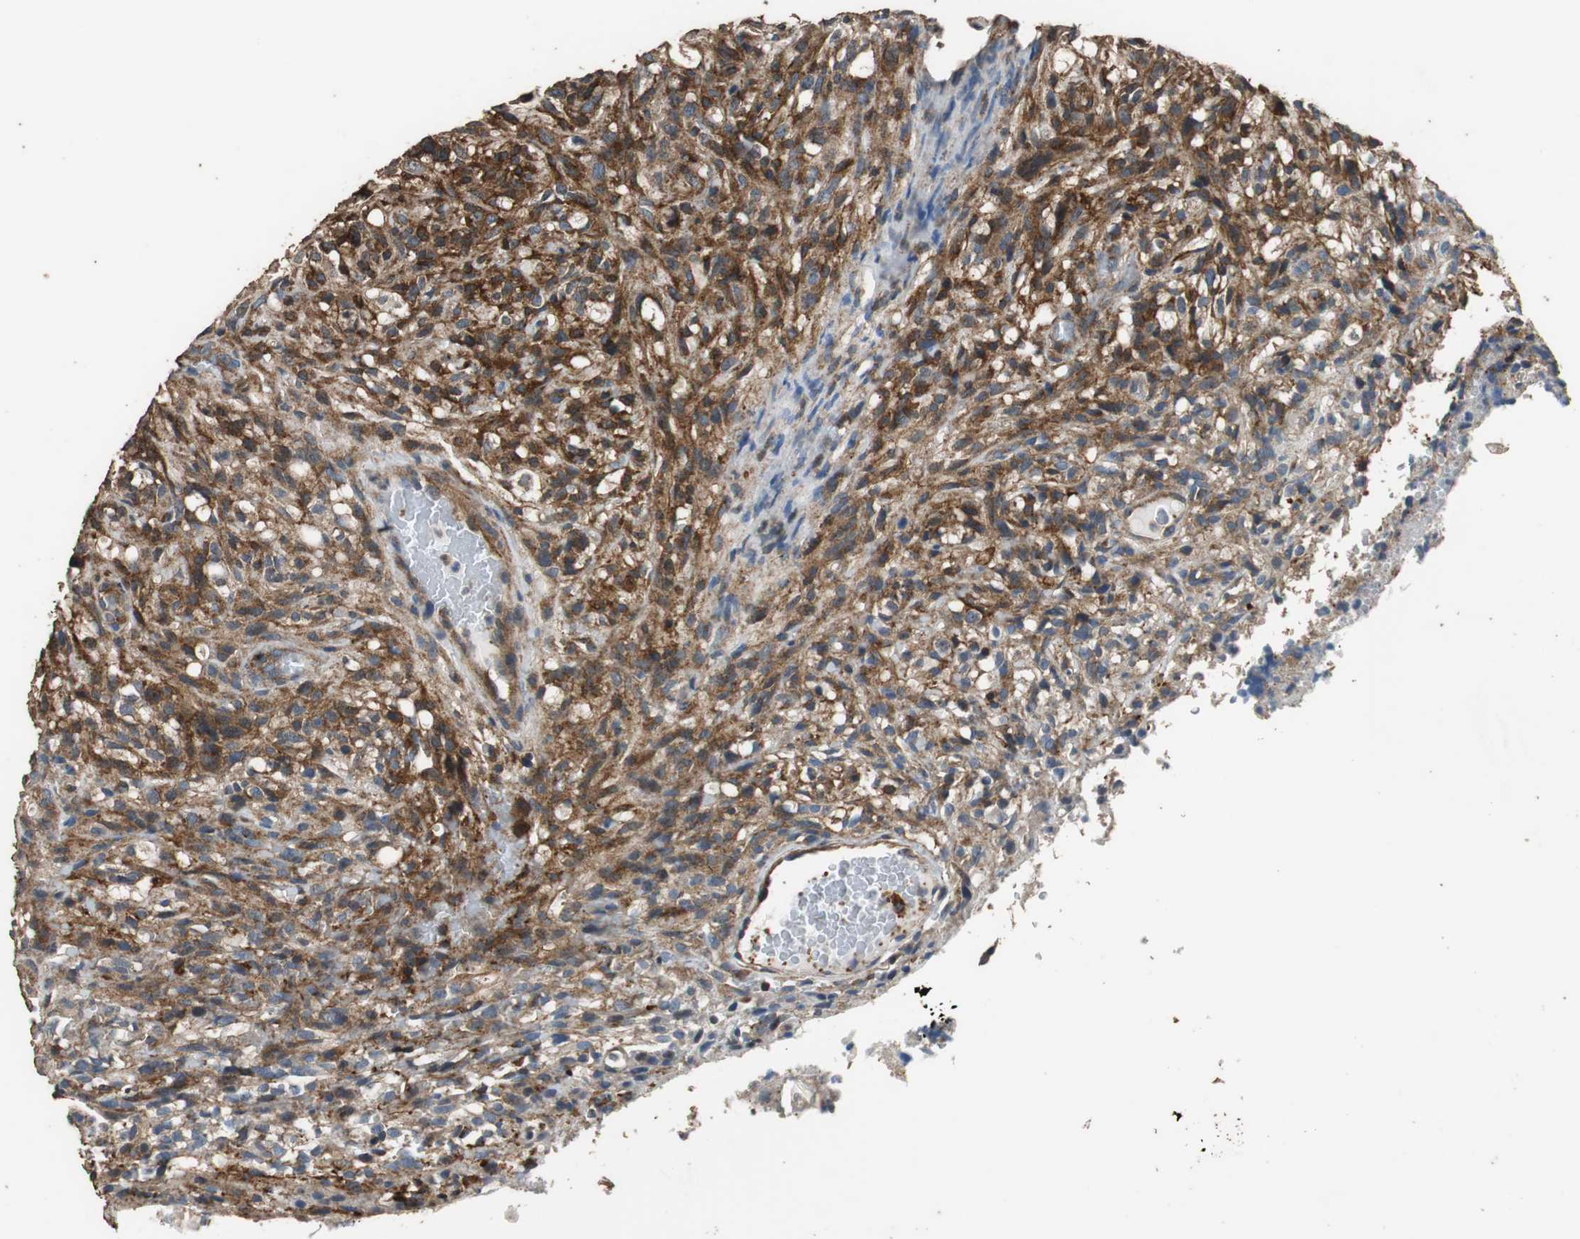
{"staining": {"intensity": "strong", "quantity": ">75%", "location": "cytoplasmic/membranous"}, "tissue": "glioma", "cell_type": "Tumor cells", "image_type": "cancer", "snomed": [{"axis": "morphology", "description": "Normal tissue, NOS"}, {"axis": "morphology", "description": "Glioma, malignant, High grade"}, {"axis": "topography", "description": "Cerebral cortex"}], "caption": "Glioma stained with a protein marker reveals strong staining in tumor cells.", "gene": "PRKRA", "patient": {"sex": "male", "age": 75}}